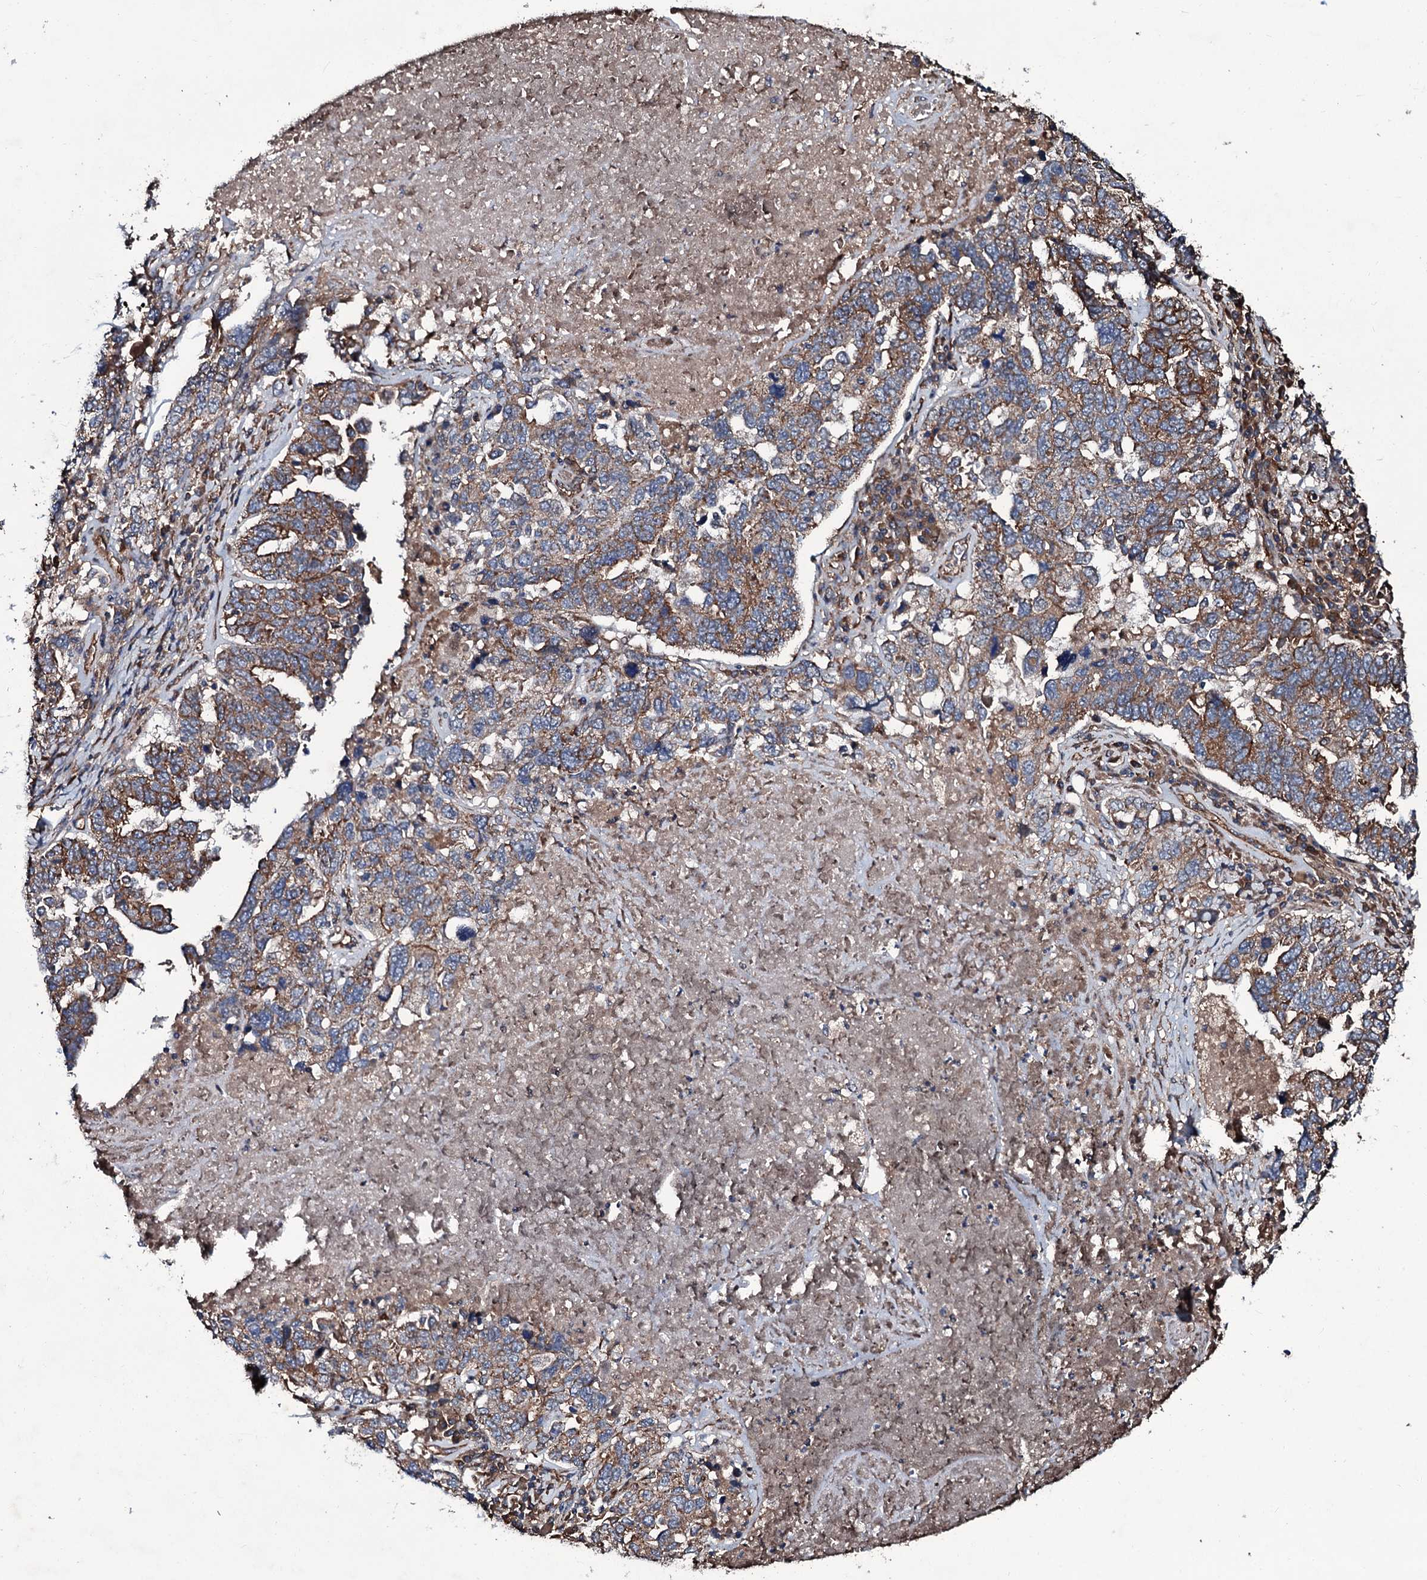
{"staining": {"intensity": "moderate", "quantity": ">75%", "location": "cytoplasmic/membranous"}, "tissue": "ovarian cancer", "cell_type": "Tumor cells", "image_type": "cancer", "snomed": [{"axis": "morphology", "description": "Carcinoma, endometroid"}, {"axis": "topography", "description": "Ovary"}], "caption": "Immunohistochemical staining of ovarian endometroid carcinoma demonstrates medium levels of moderate cytoplasmic/membranous expression in about >75% of tumor cells.", "gene": "DMAC2", "patient": {"sex": "female", "age": 62}}